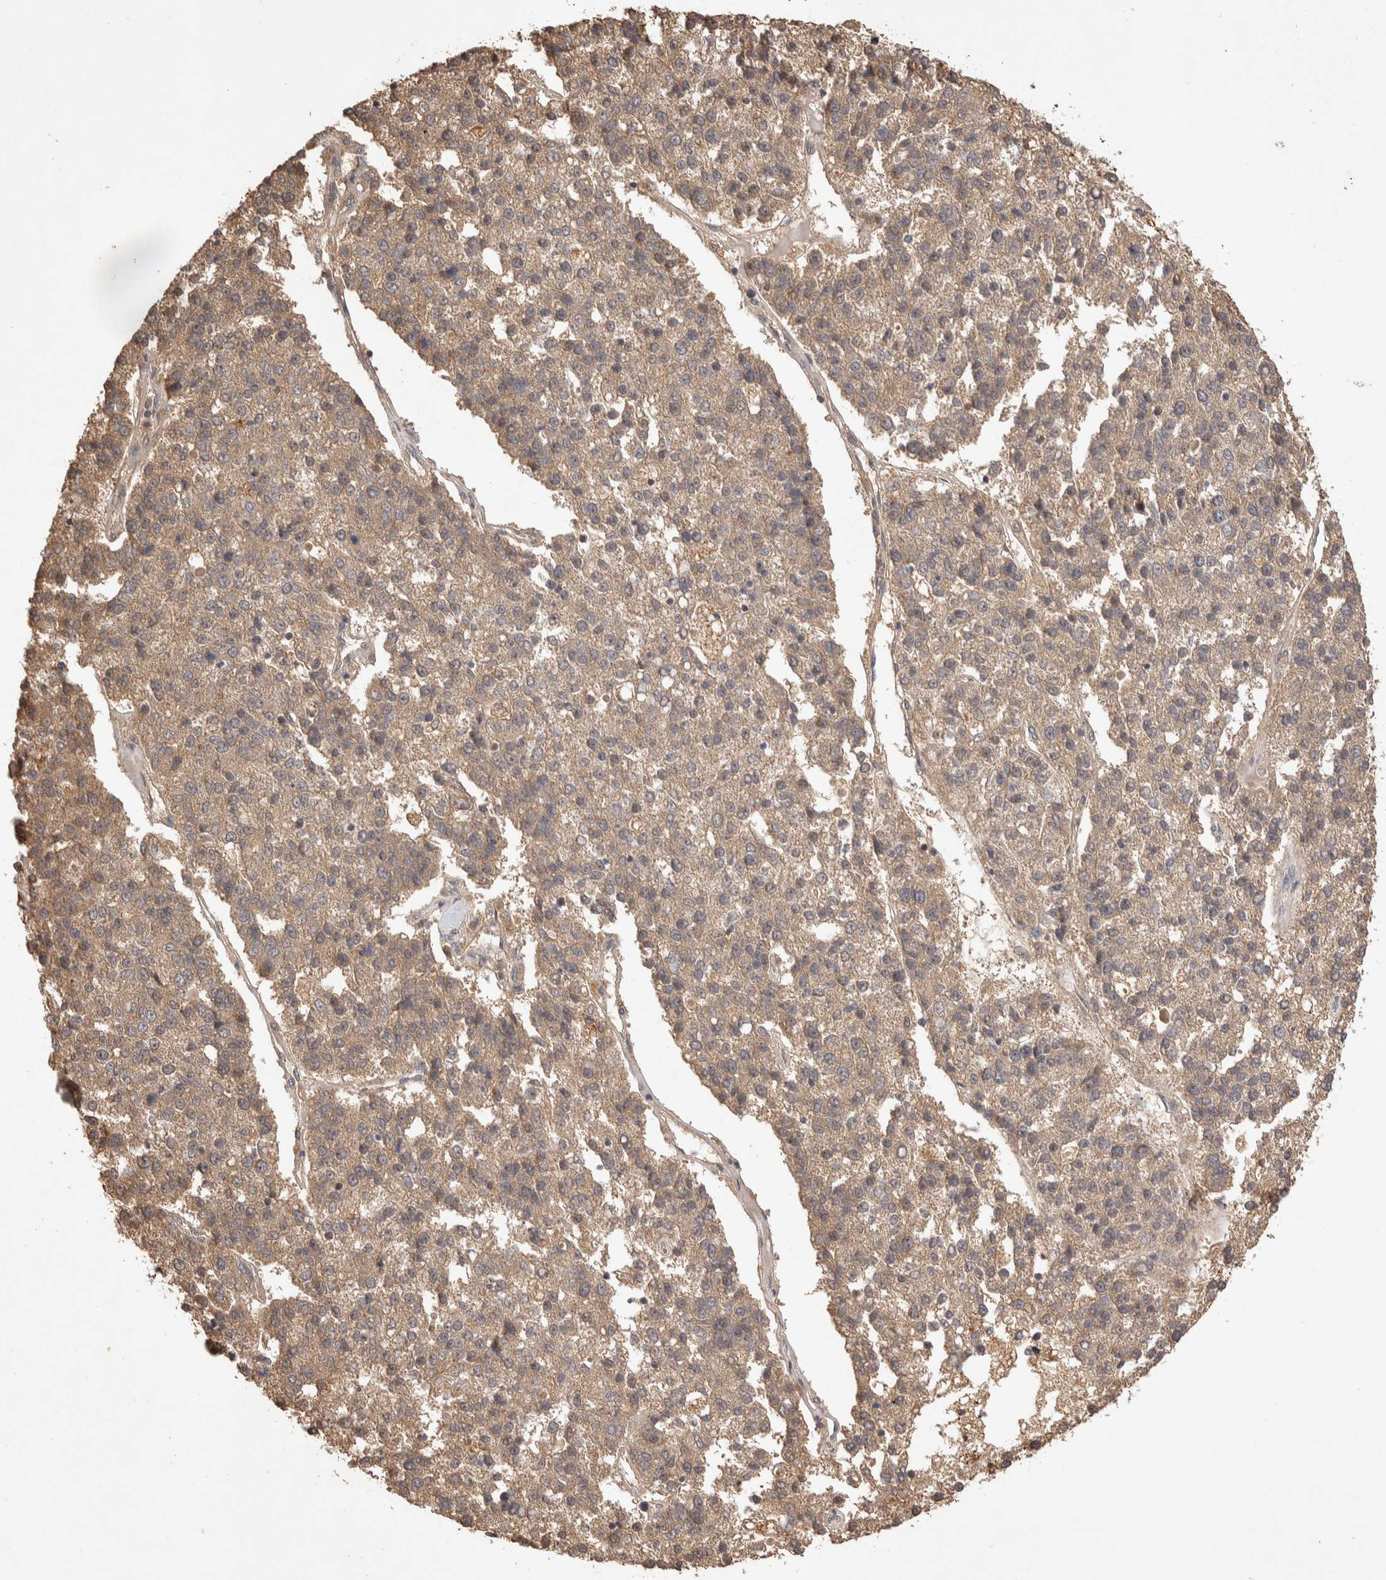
{"staining": {"intensity": "weak", "quantity": ">75%", "location": "cytoplasmic/membranous"}, "tissue": "pancreatic cancer", "cell_type": "Tumor cells", "image_type": "cancer", "snomed": [{"axis": "morphology", "description": "Adenocarcinoma, NOS"}, {"axis": "topography", "description": "Pancreas"}], "caption": "Immunohistochemical staining of pancreatic adenocarcinoma displays weak cytoplasmic/membranous protein staining in about >75% of tumor cells.", "gene": "NSMAF", "patient": {"sex": "female", "age": 61}}